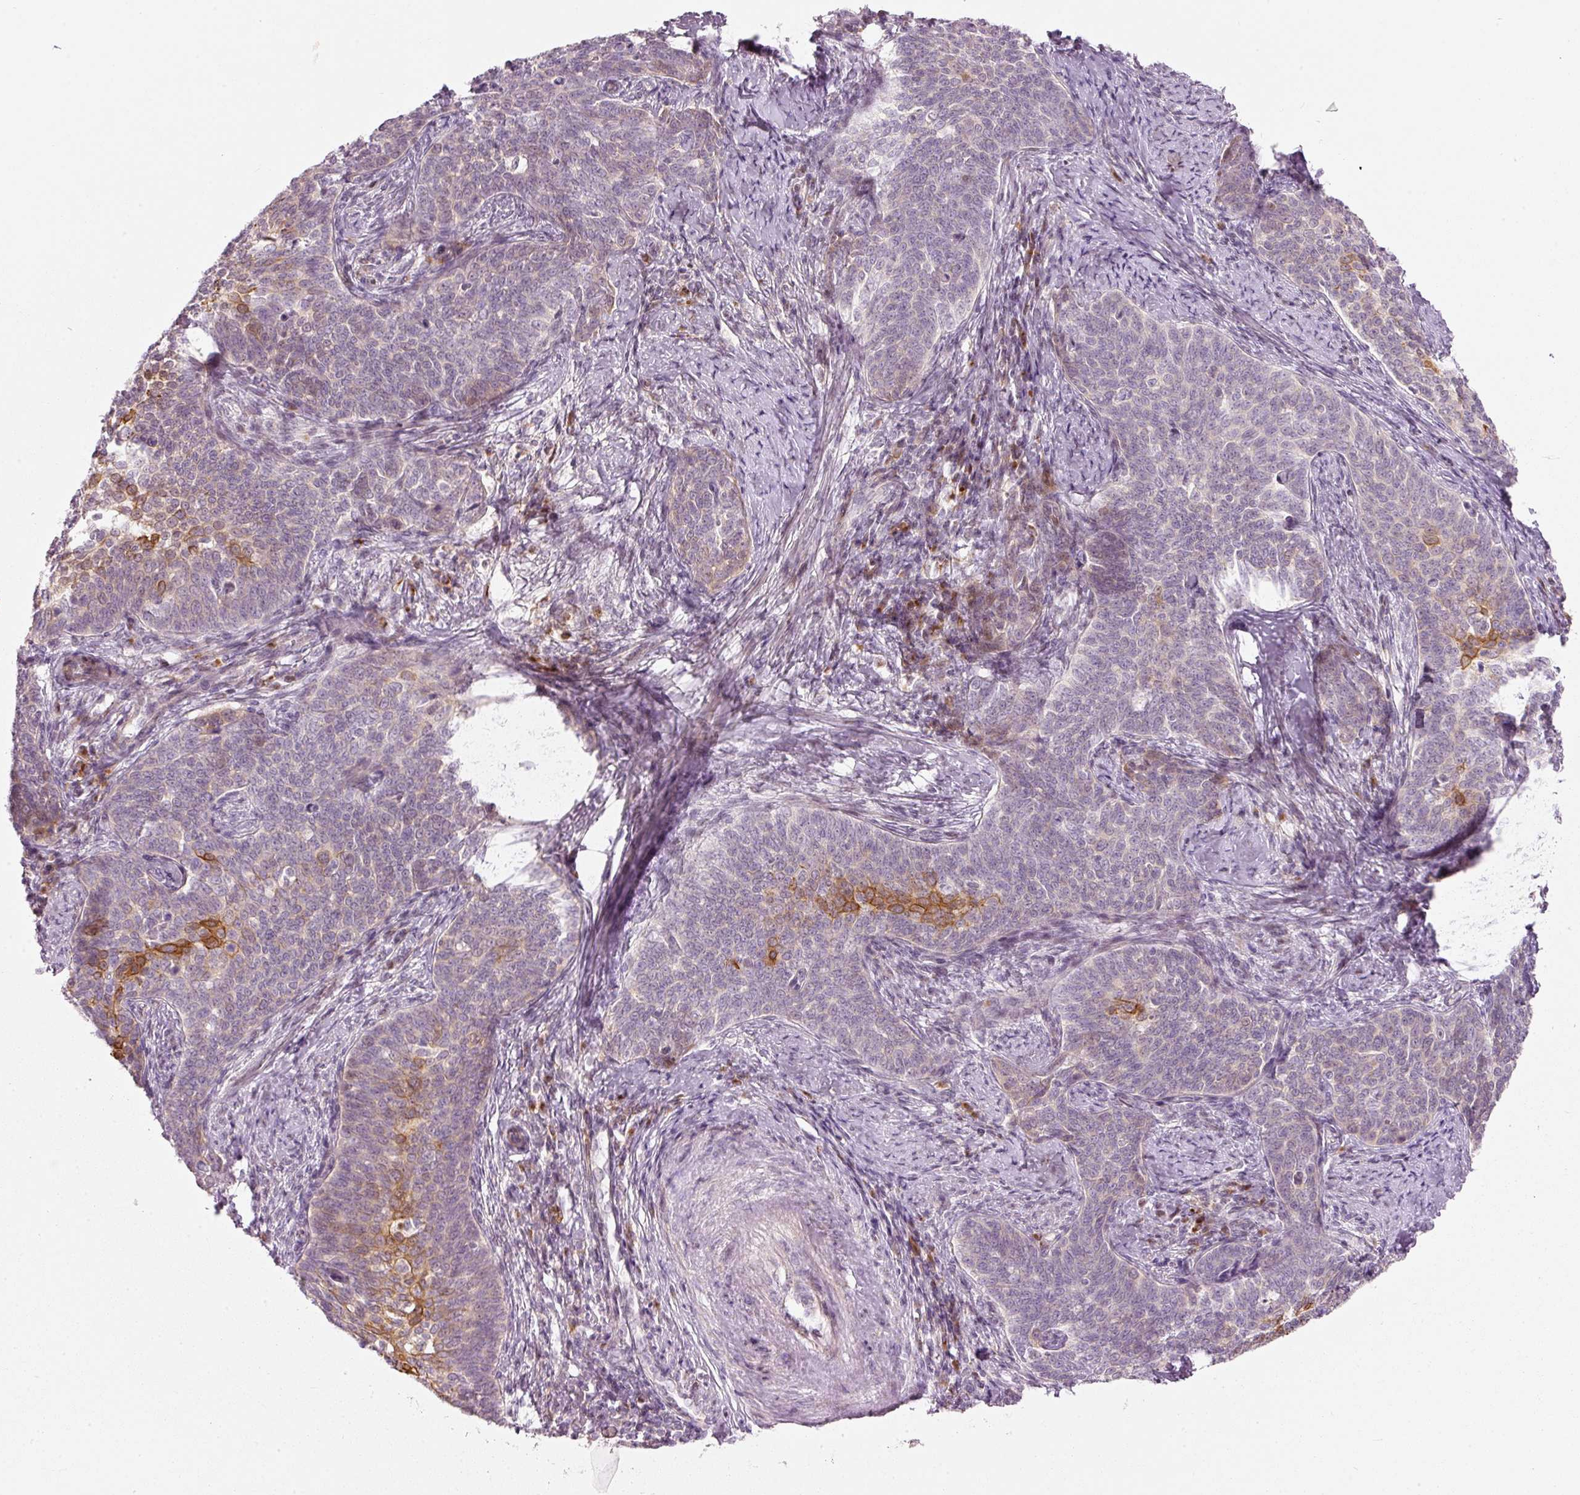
{"staining": {"intensity": "moderate", "quantity": "<25%", "location": "cytoplasmic/membranous"}, "tissue": "cervical cancer", "cell_type": "Tumor cells", "image_type": "cancer", "snomed": [{"axis": "morphology", "description": "Squamous cell carcinoma, NOS"}, {"axis": "topography", "description": "Cervix"}], "caption": "Immunohistochemistry (IHC) of cervical squamous cell carcinoma shows low levels of moderate cytoplasmic/membranous expression in approximately <25% of tumor cells.", "gene": "SLC20A1", "patient": {"sex": "female", "age": 39}}